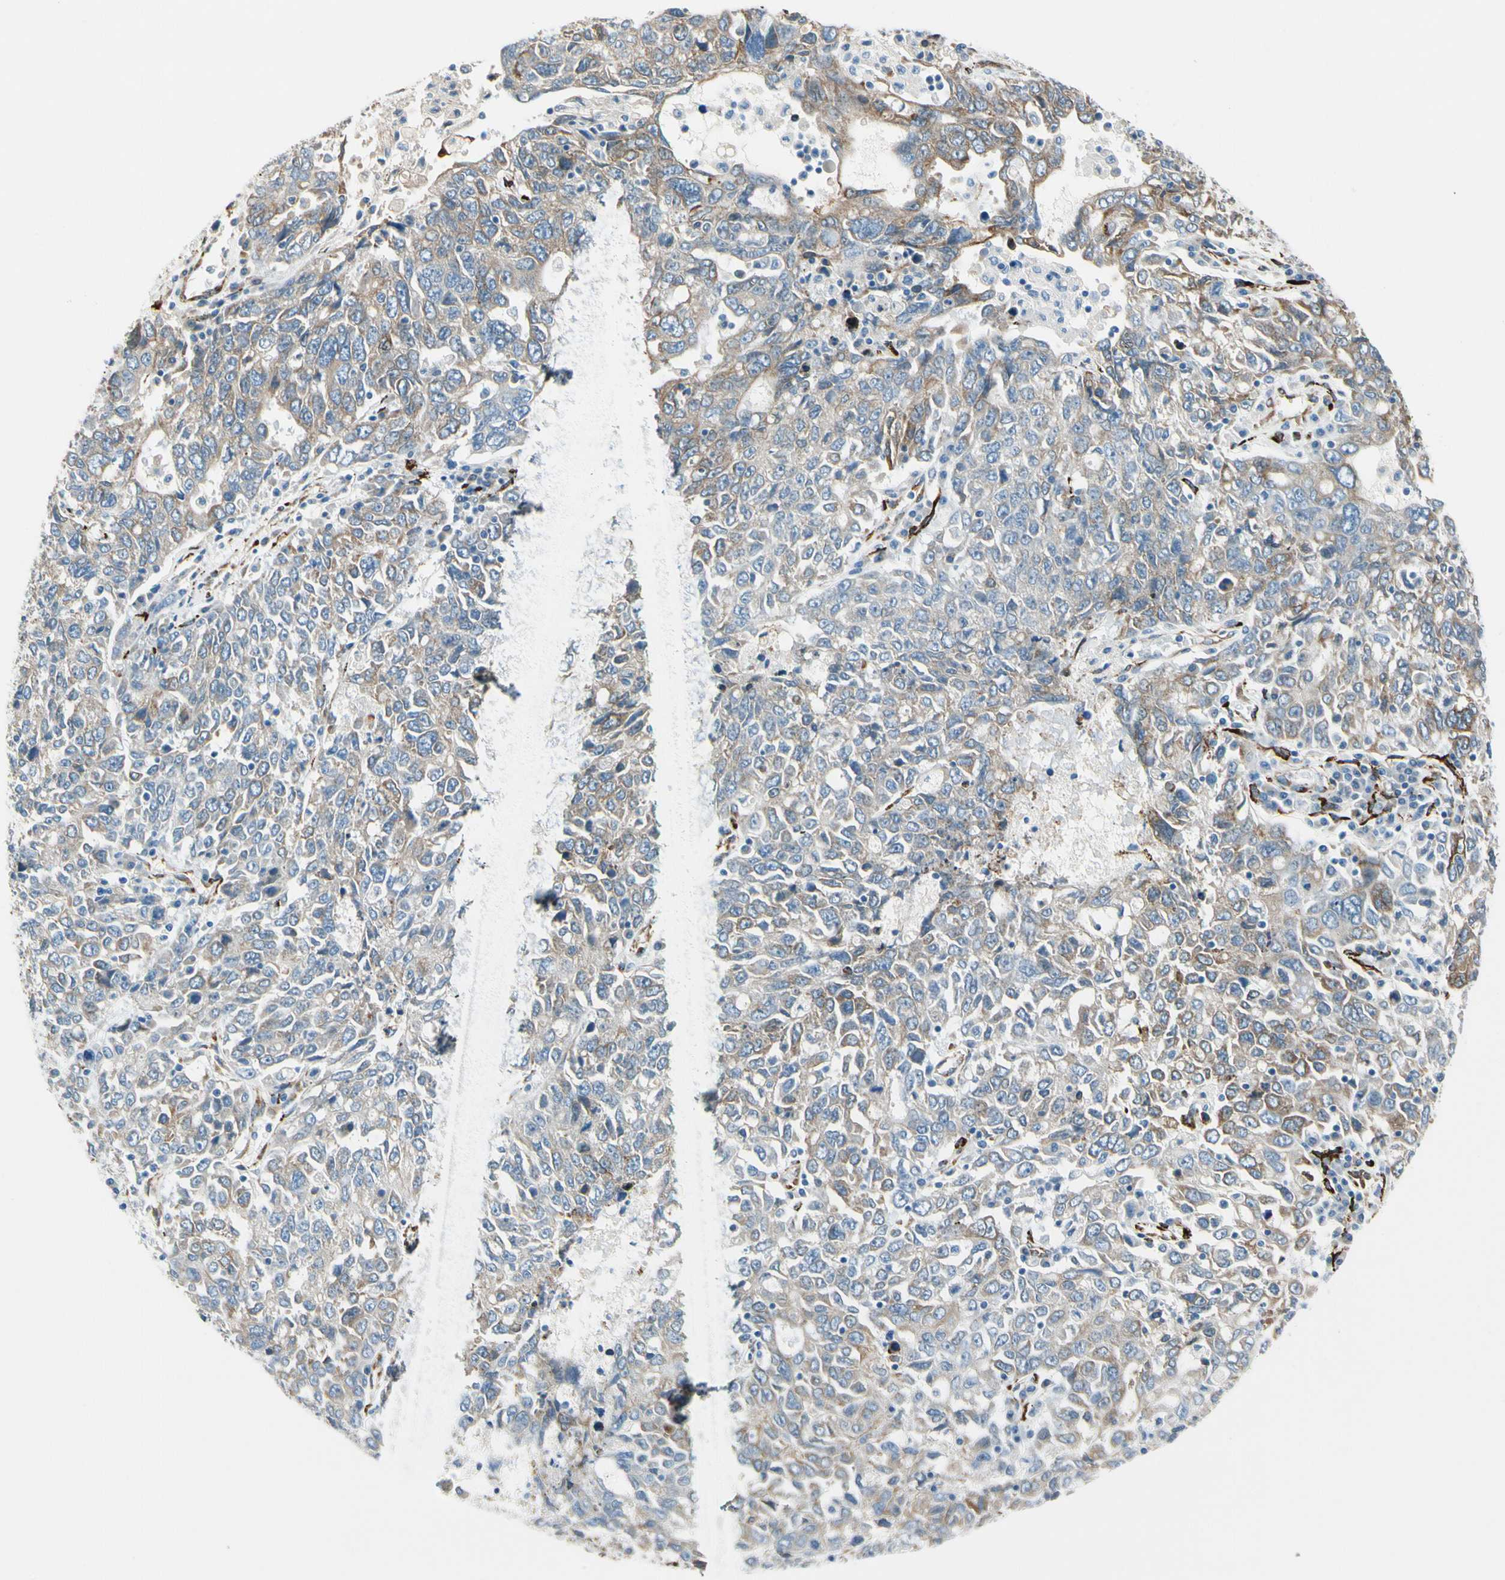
{"staining": {"intensity": "weak", "quantity": "25%-75%", "location": "cytoplasmic/membranous"}, "tissue": "ovarian cancer", "cell_type": "Tumor cells", "image_type": "cancer", "snomed": [{"axis": "morphology", "description": "Carcinoma, endometroid"}, {"axis": "topography", "description": "Ovary"}], "caption": "Endometroid carcinoma (ovarian) tissue reveals weak cytoplasmic/membranous staining in about 25%-75% of tumor cells, visualized by immunohistochemistry. Ihc stains the protein of interest in brown and the nuclei are stained blue.", "gene": "FKBP7", "patient": {"sex": "female", "age": 62}}